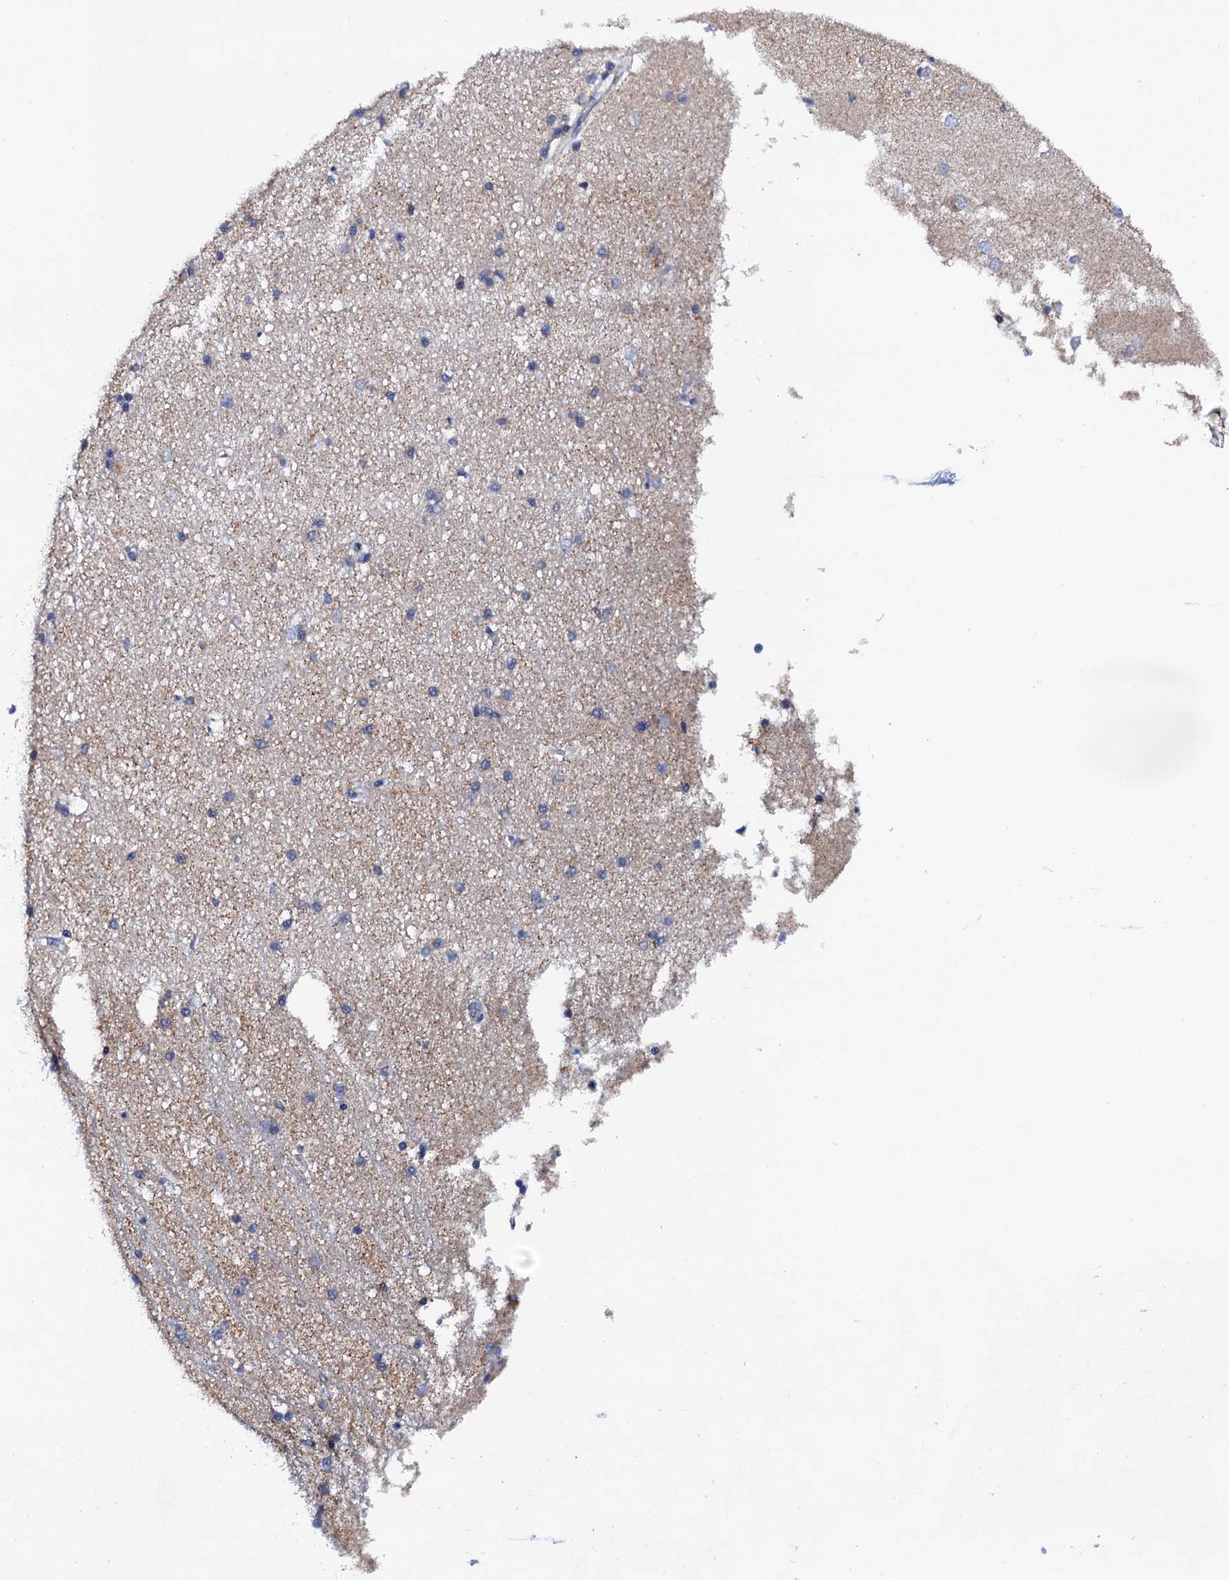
{"staining": {"intensity": "negative", "quantity": "none", "location": "none"}, "tissue": "hippocampus", "cell_type": "Glial cells", "image_type": "normal", "snomed": [{"axis": "morphology", "description": "Normal tissue, NOS"}, {"axis": "topography", "description": "Hippocampus"}], "caption": "A micrograph of human hippocampus is negative for staining in glial cells. Brightfield microscopy of immunohistochemistry (IHC) stained with DAB (3,3'-diaminobenzidine) (brown) and hematoxylin (blue), captured at high magnification.", "gene": "MRPL48", "patient": {"sex": "male", "age": 45}}